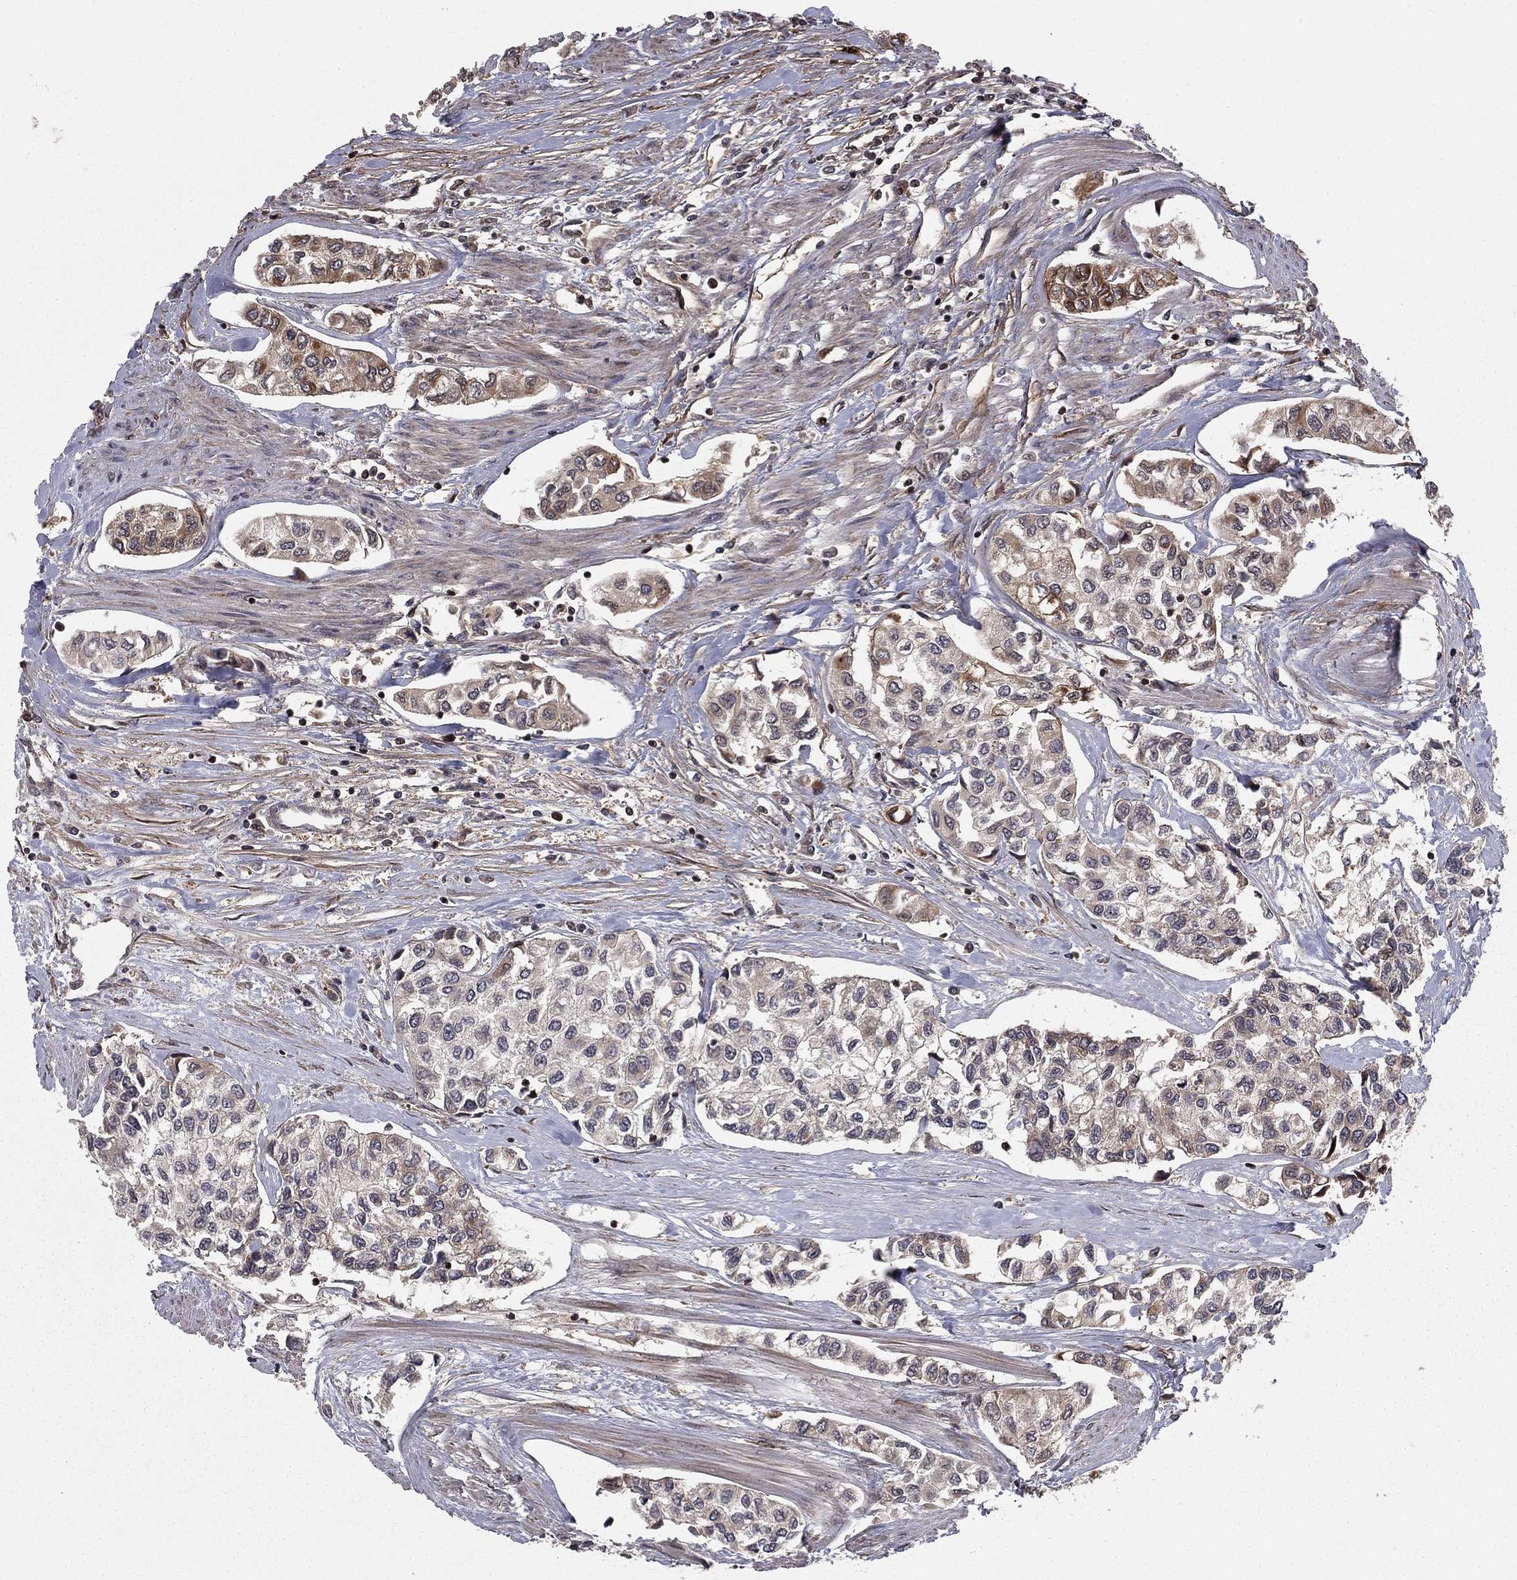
{"staining": {"intensity": "weak", "quantity": "<25%", "location": "cytoplasmic/membranous"}, "tissue": "urothelial cancer", "cell_type": "Tumor cells", "image_type": "cancer", "snomed": [{"axis": "morphology", "description": "Urothelial carcinoma, High grade"}, {"axis": "topography", "description": "Urinary bladder"}], "caption": "This is an IHC histopathology image of urothelial cancer. There is no expression in tumor cells.", "gene": "GYG1", "patient": {"sex": "male", "age": 73}}